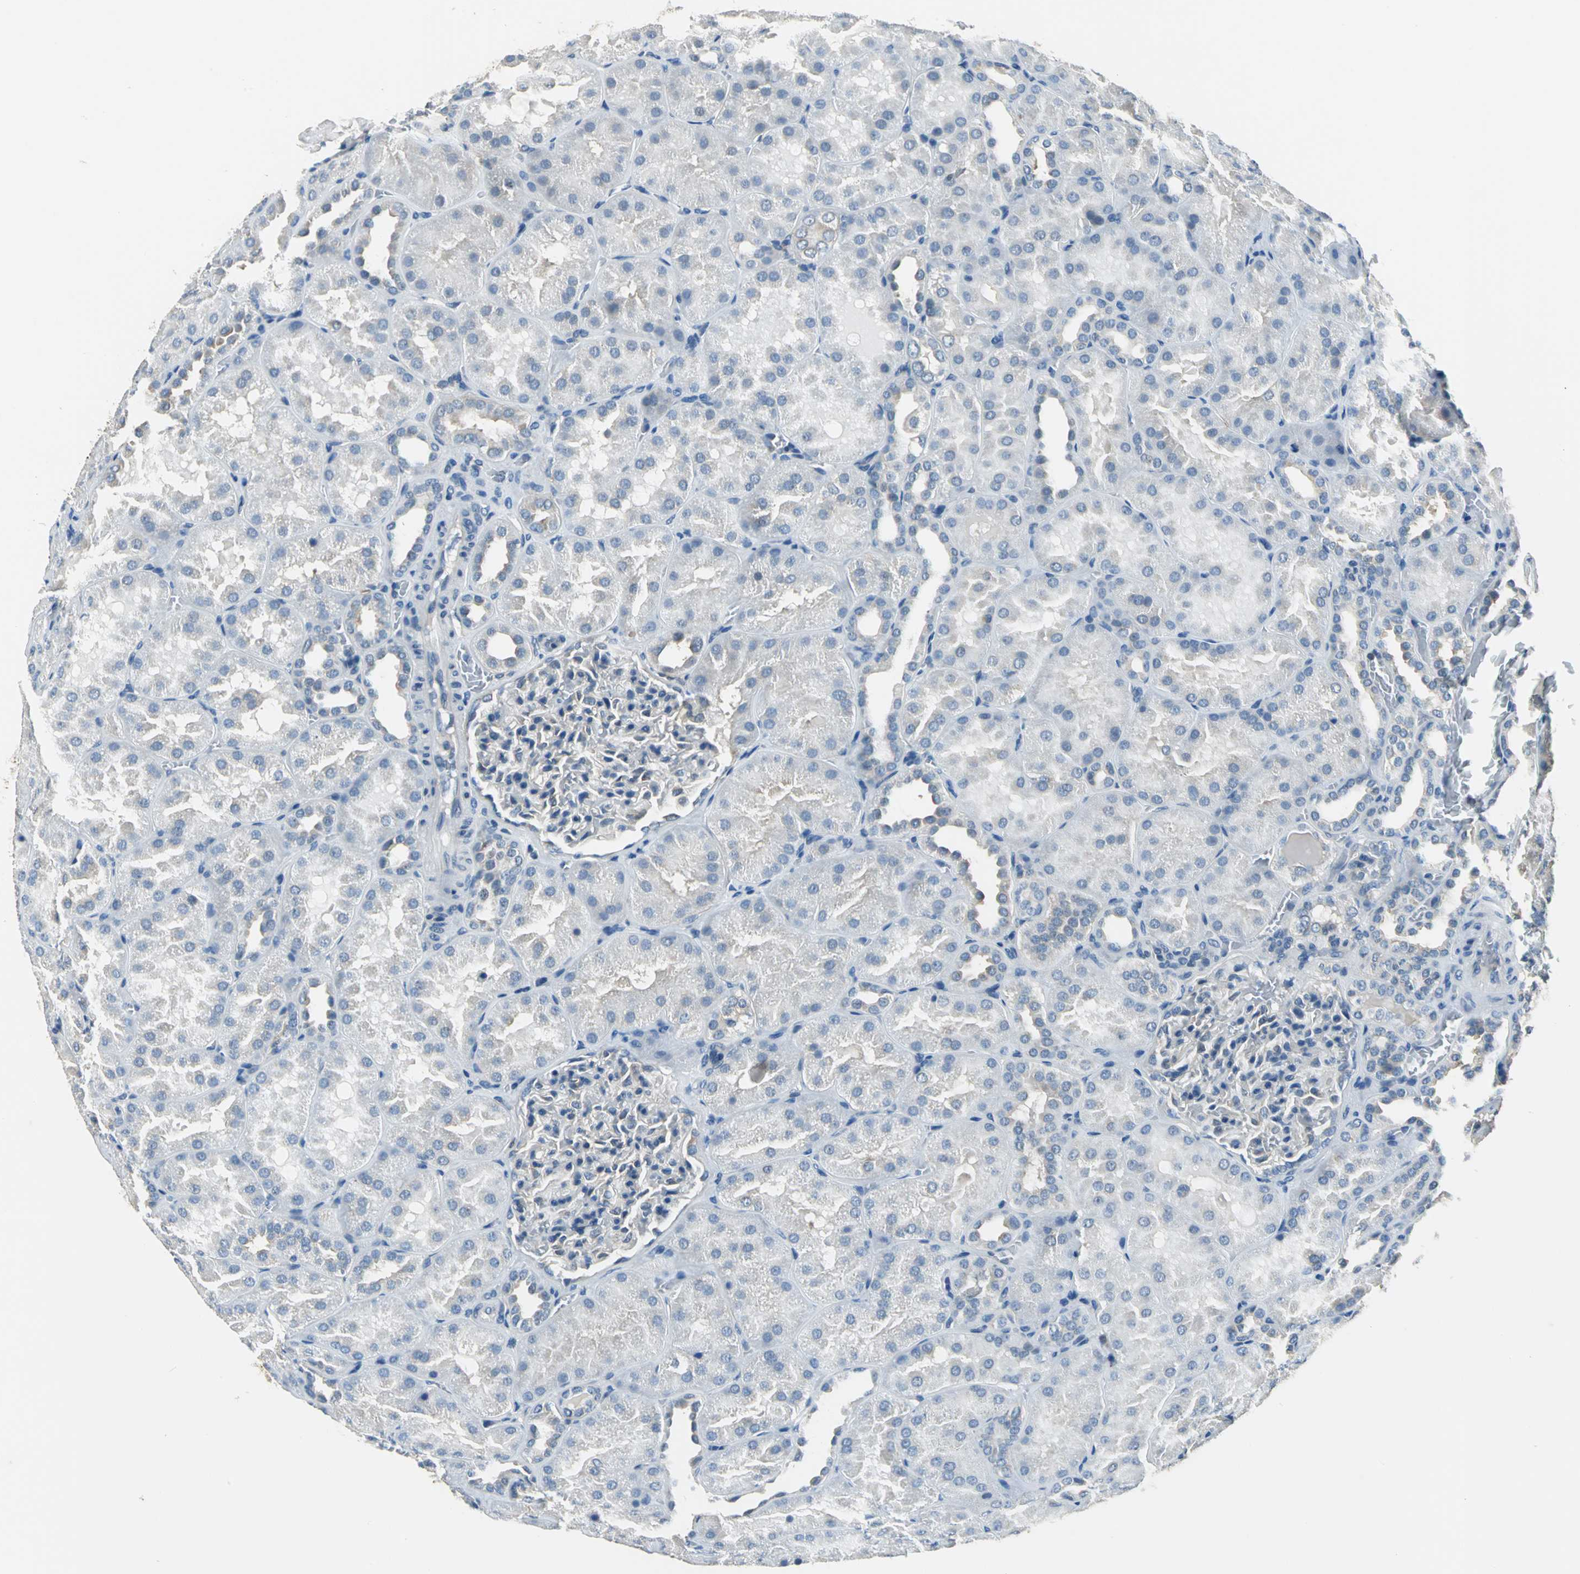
{"staining": {"intensity": "negative", "quantity": "none", "location": "none"}, "tissue": "kidney", "cell_type": "Cells in glomeruli", "image_type": "normal", "snomed": [{"axis": "morphology", "description": "Normal tissue, NOS"}, {"axis": "topography", "description": "Kidney"}], "caption": "Cells in glomeruli are negative for protein expression in normal human kidney.", "gene": "ZNF415", "patient": {"sex": "male", "age": 28}}